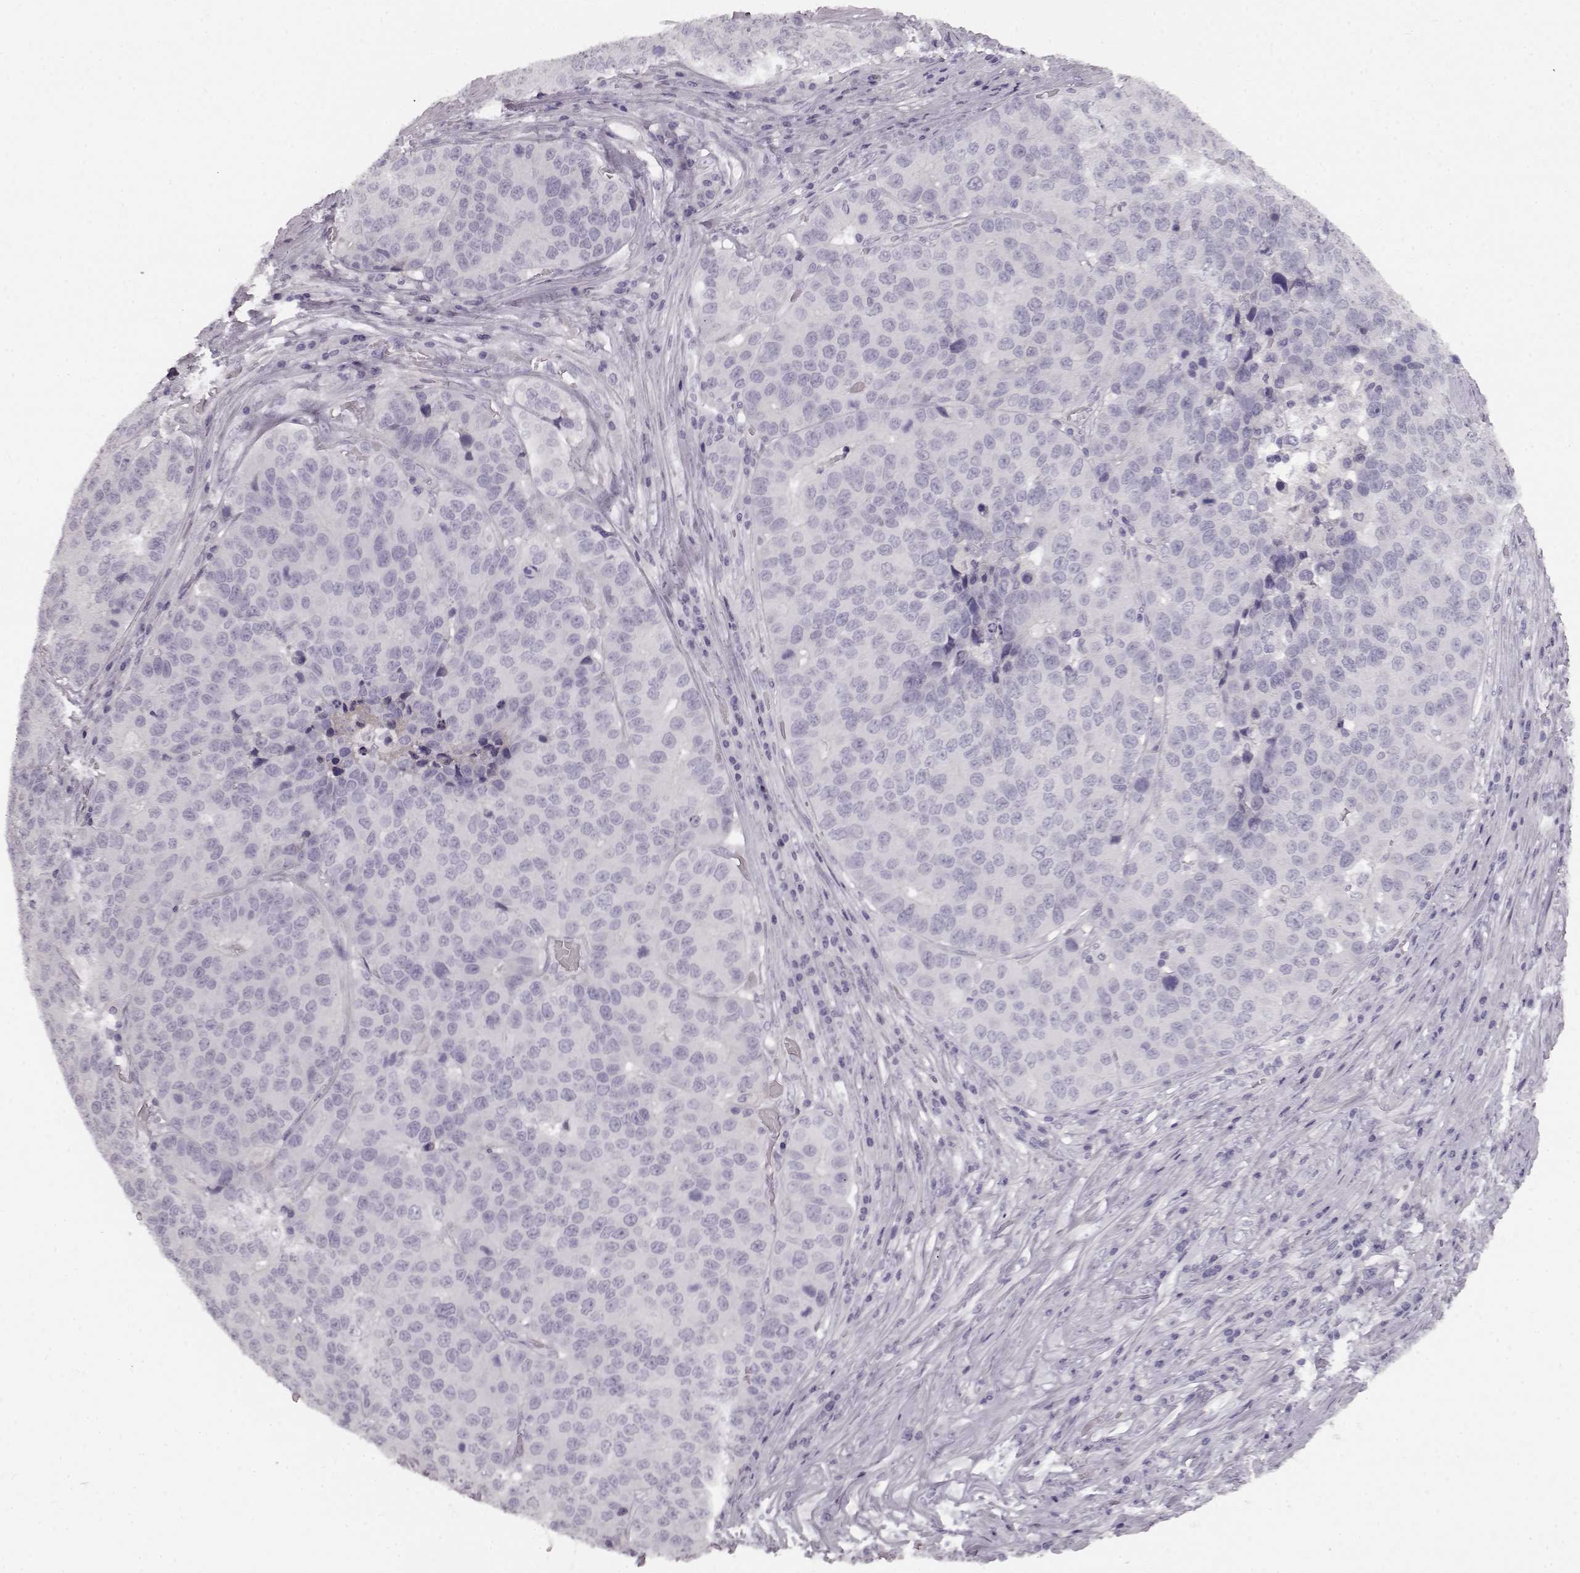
{"staining": {"intensity": "negative", "quantity": "none", "location": "none"}, "tissue": "stomach cancer", "cell_type": "Tumor cells", "image_type": "cancer", "snomed": [{"axis": "morphology", "description": "Adenocarcinoma, NOS"}, {"axis": "topography", "description": "Stomach"}], "caption": "DAB immunohistochemical staining of human stomach adenocarcinoma demonstrates no significant positivity in tumor cells. Nuclei are stained in blue.", "gene": "KIAA0319", "patient": {"sex": "male", "age": 71}}